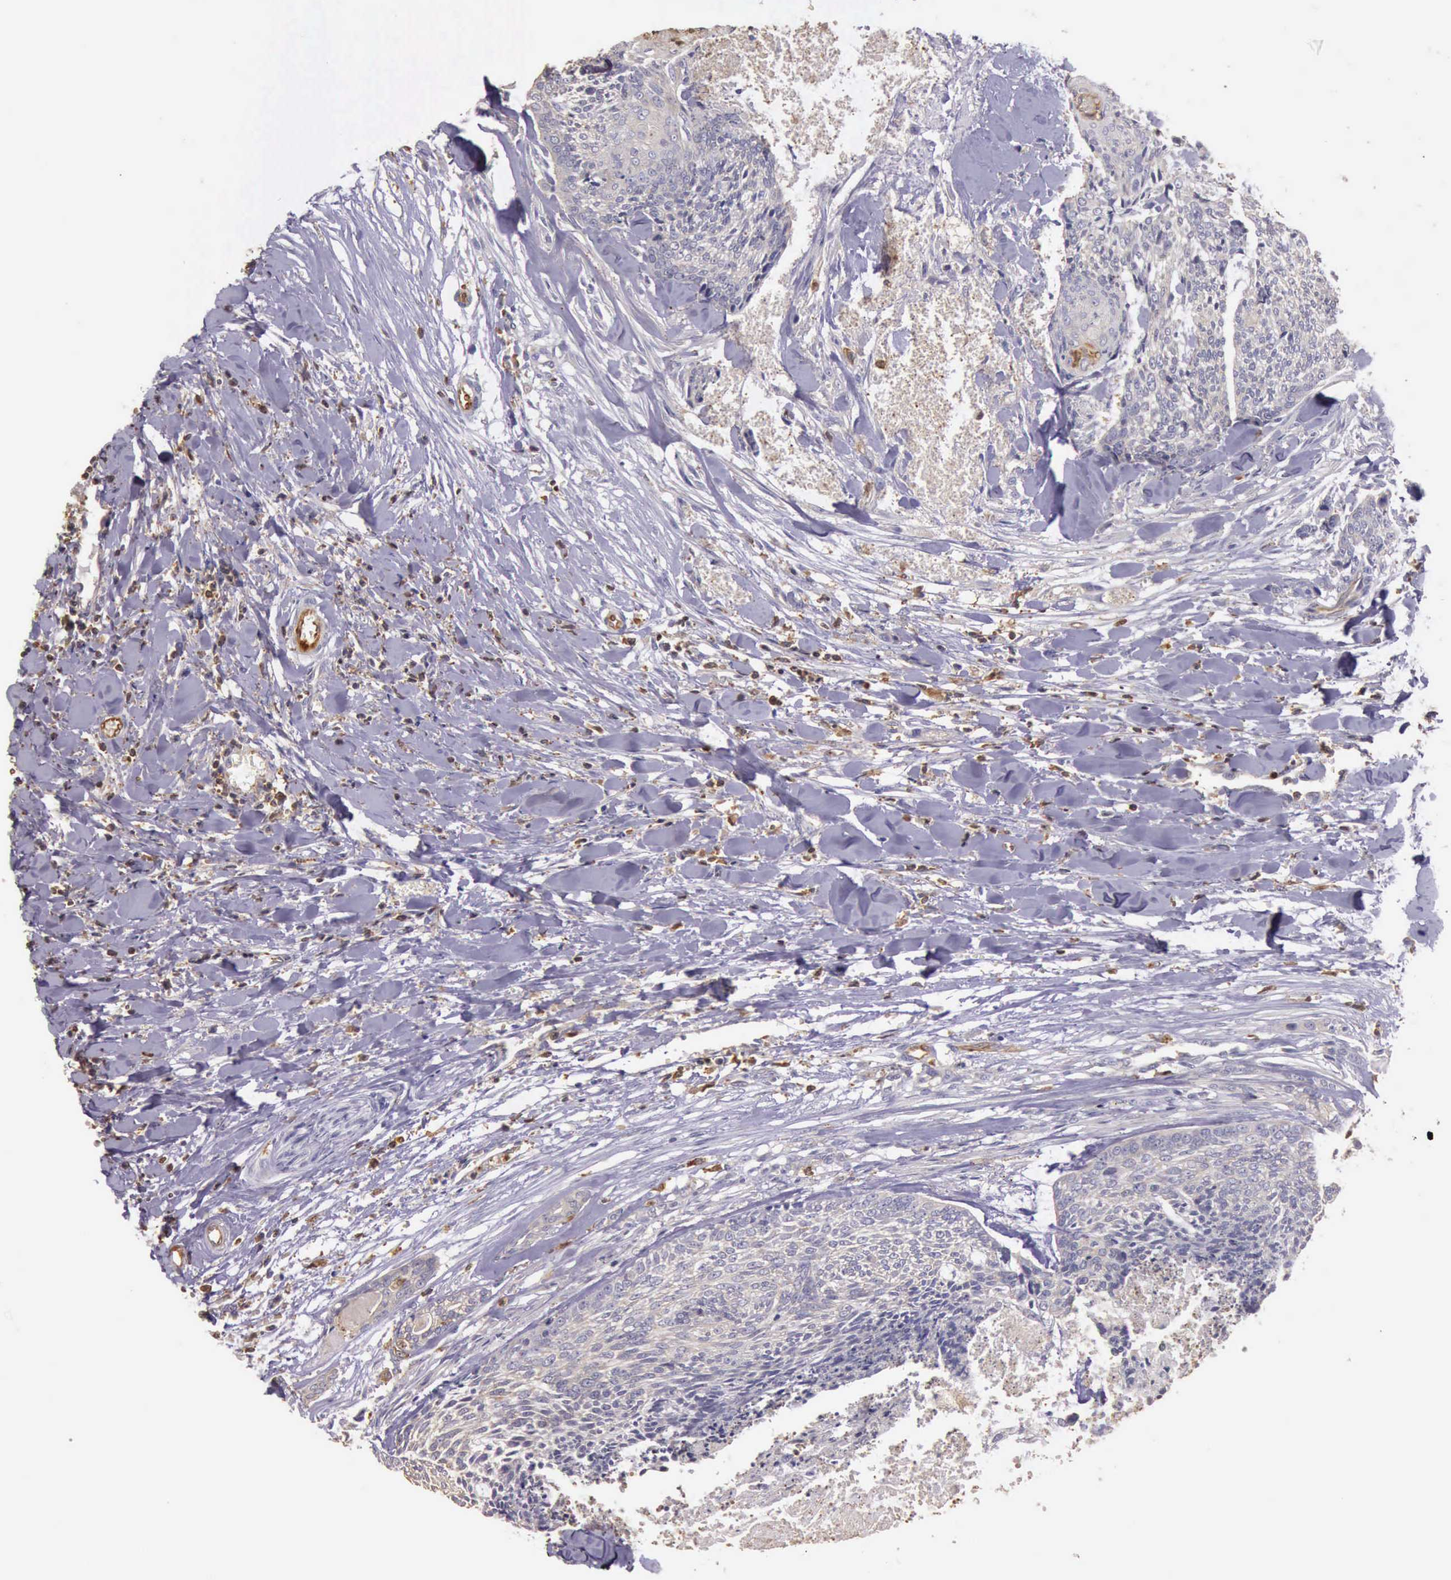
{"staining": {"intensity": "weak", "quantity": "<25%", "location": "cytoplasmic/membranous"}, "tissue": "head and neck cancer", "cell_type": "Tumor cells", "image_type": "cancer", "snomed": [{"axis": "morphology", "description": "Squamous cell carcinoma, NOS"}, {"axis": "topography", "description": "Salivary gland"}, {"axis": "topography", "description": "Head-Neck"}], "caption": "This is an IHC micrograph of head and neck cancer (squamous cell carcinoma). There is no positivity in tumor cells.", "gene": "ARHGAP4", "patient": {"sex": "male", "age": 70}}